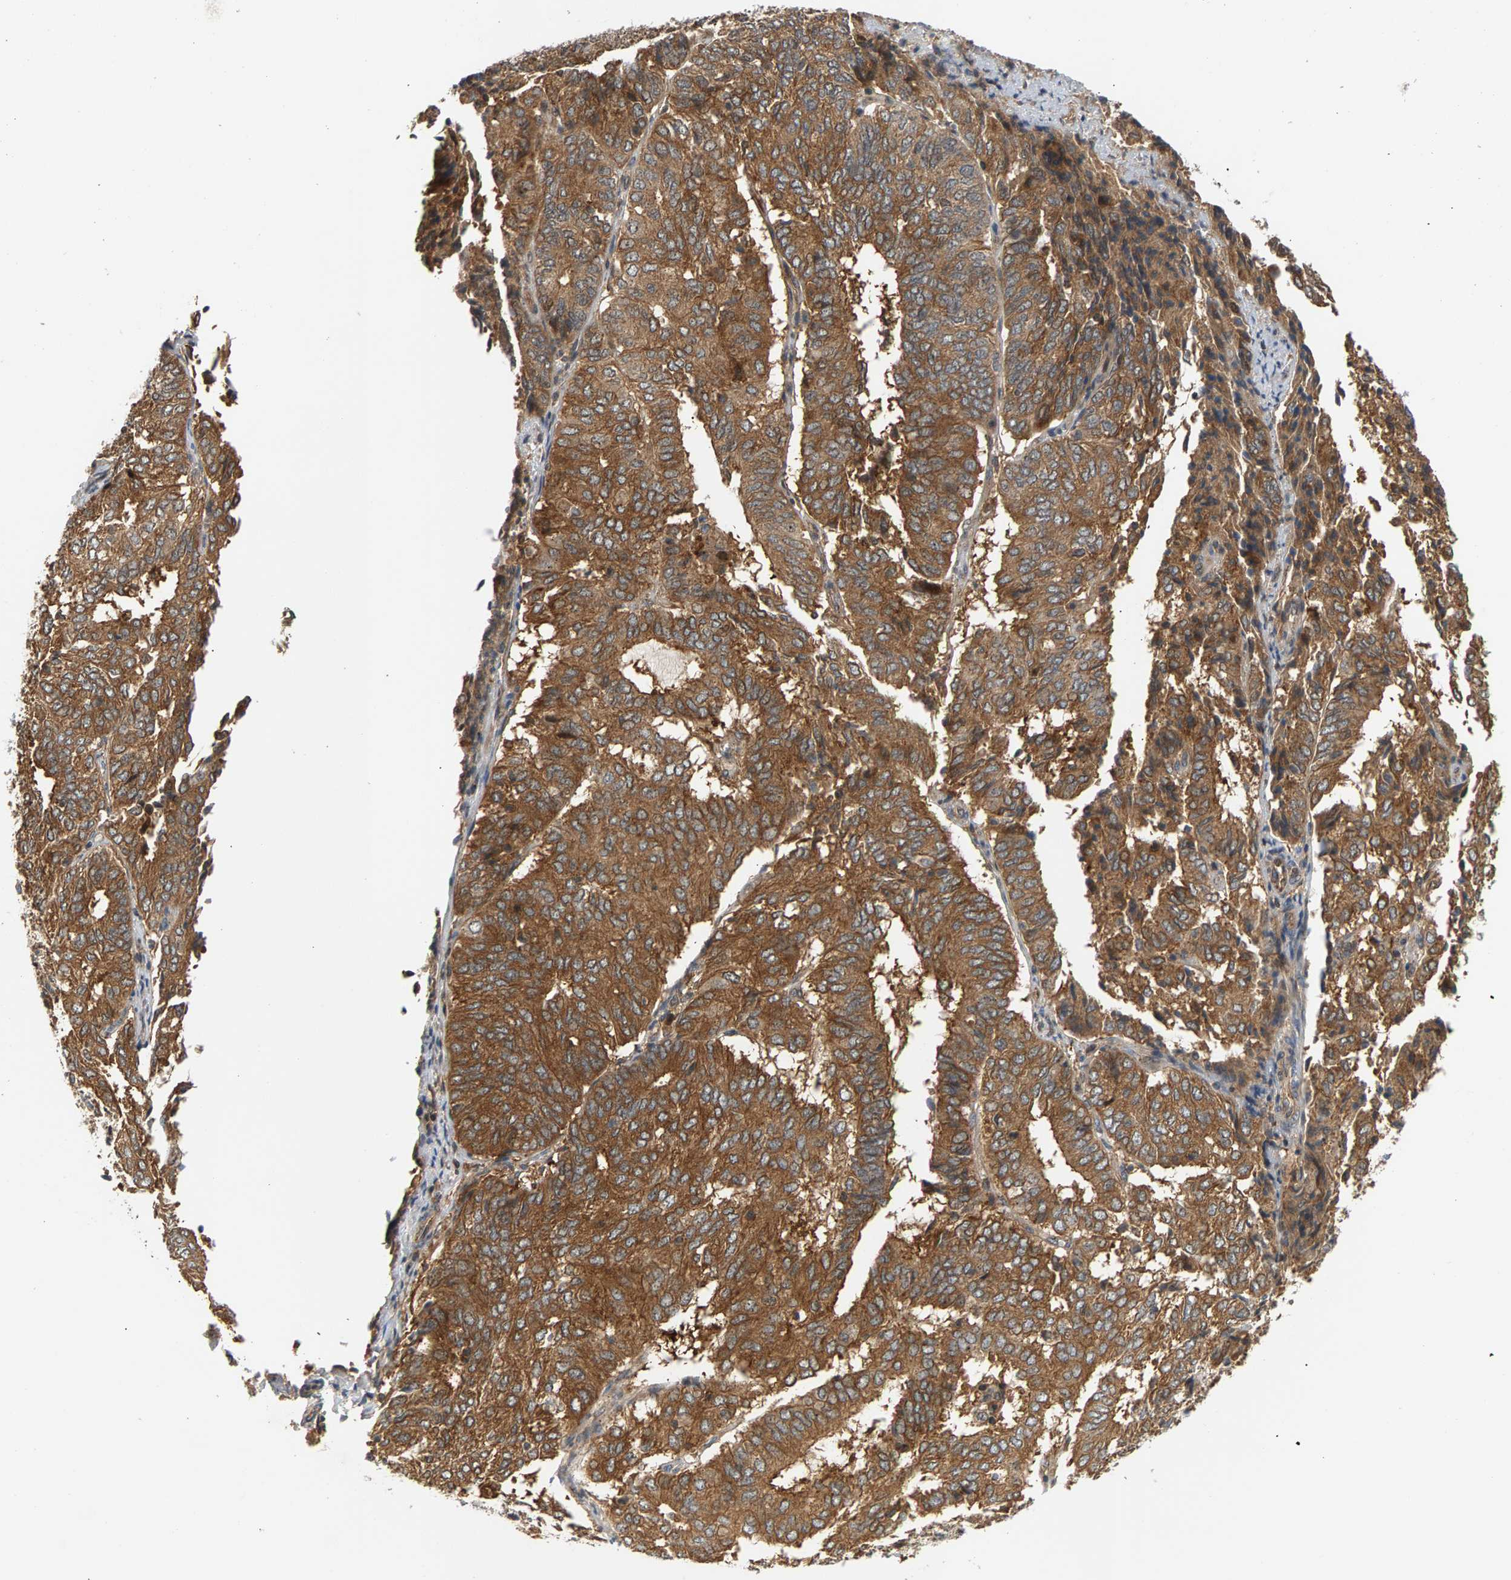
{"staining": {"intensity": "strong", "quantity": ">75%", "location": "cytoplasmic/membranous"}, "tissue": "endometrial cancer", "cell_type": "Tumor cells", "image_type": "cancer", "snomed": [{"axis": "morphology", "description": "Adenocarcinoma, NOS"}, {"axis": "topography", "description": "Uterus"}], "caption": "Endometrial cancer tissue reveals strong cytoplasmic/membranous positivity in about >75% of tumor cells", "gene": "MAP2K5", "patient": {"sex": "female", "age": 60}}